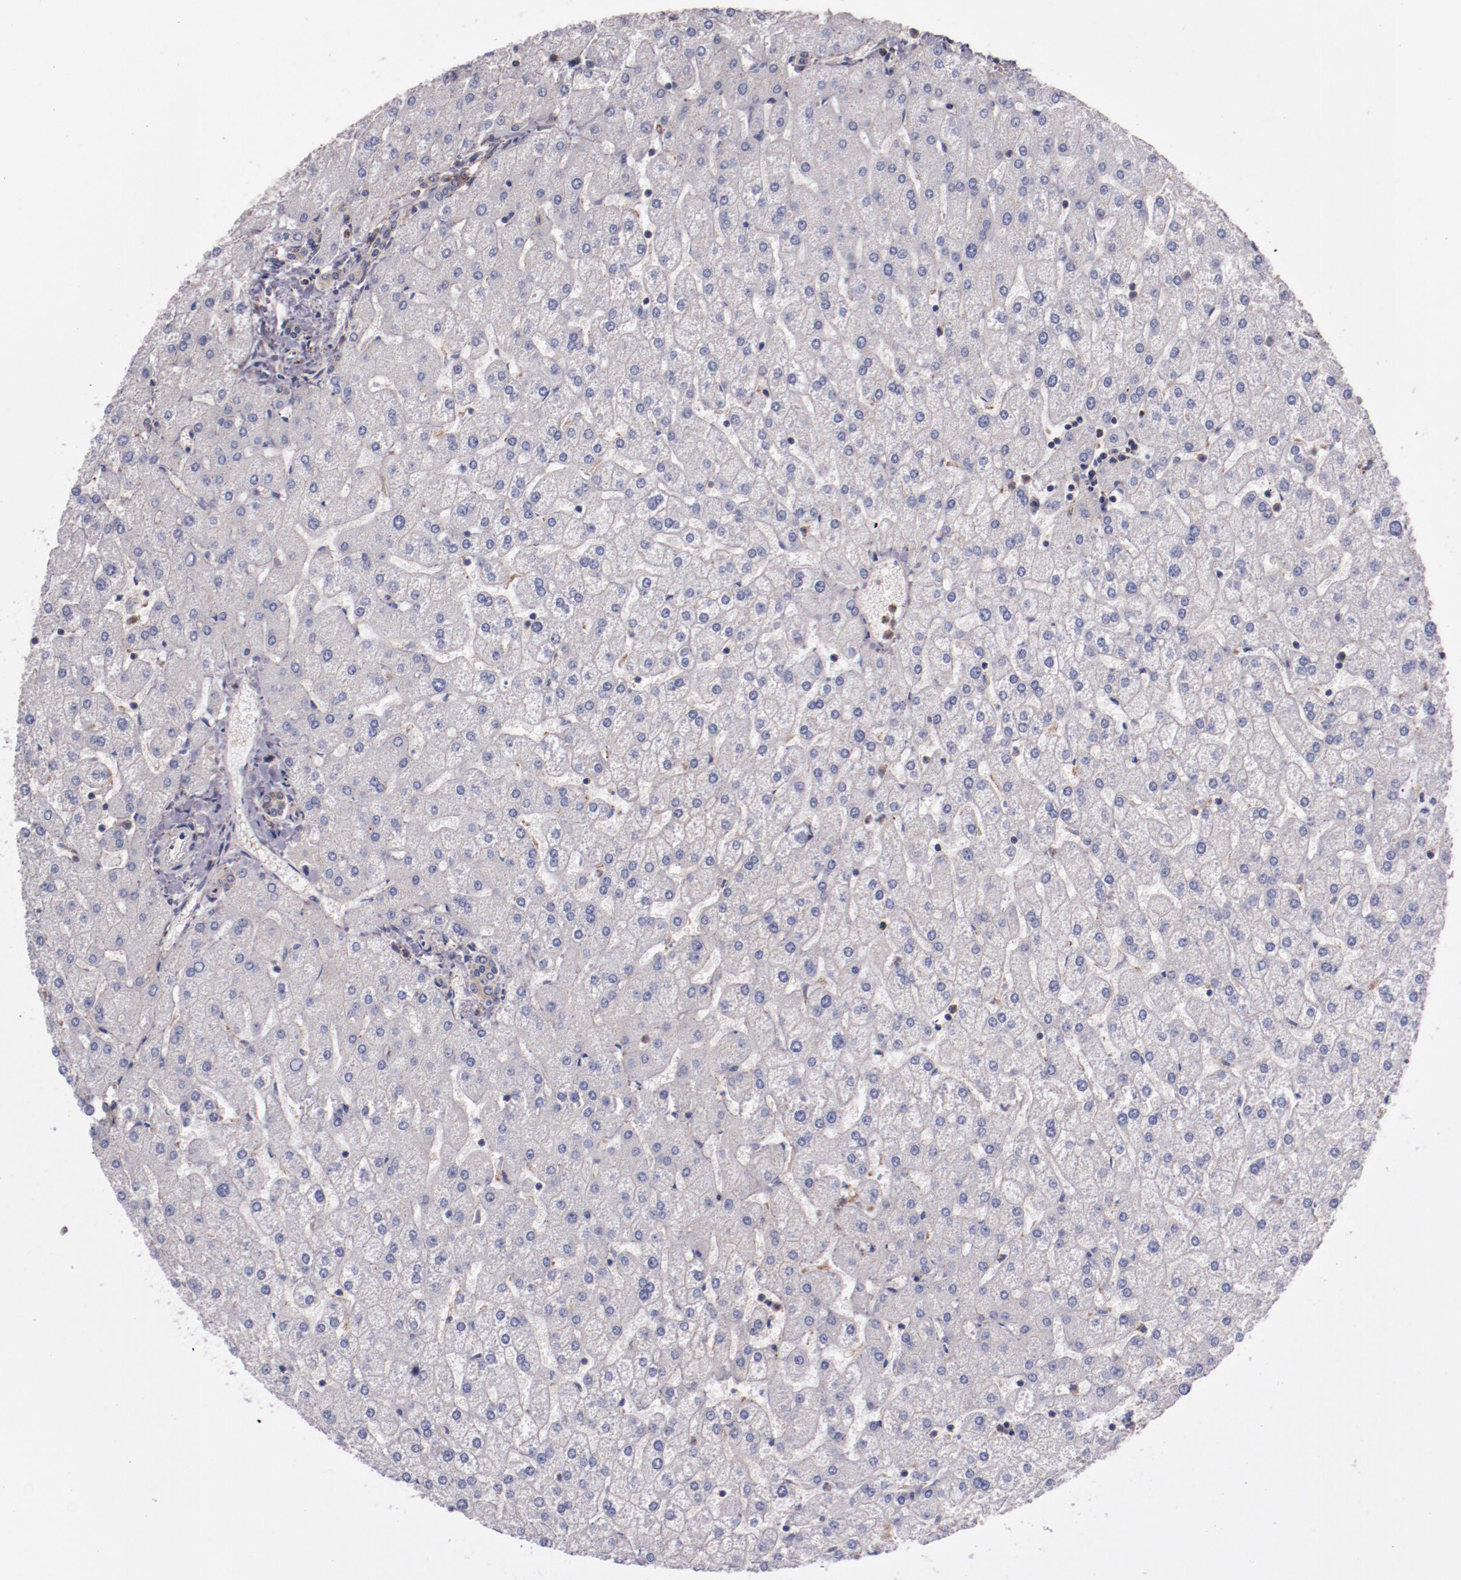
{"staining": {"intensity": "negative", "quantity": "none", "location": "none"}, "tissue": "liver", "cell_type": "Cholangiocytes", "image_type": "normal", "snomed": [{"axis": "morphology", "description": "Normal tissue, NOS"}, {"axis": "topography", "description": "Liver"}], "caption": "This is an immunohistochemistry (IHC) histopathology image of benign liver. There is no staining in cholangiocytes.", "gene": "SYP", "patient": {"sex": "female", "age": 32}}